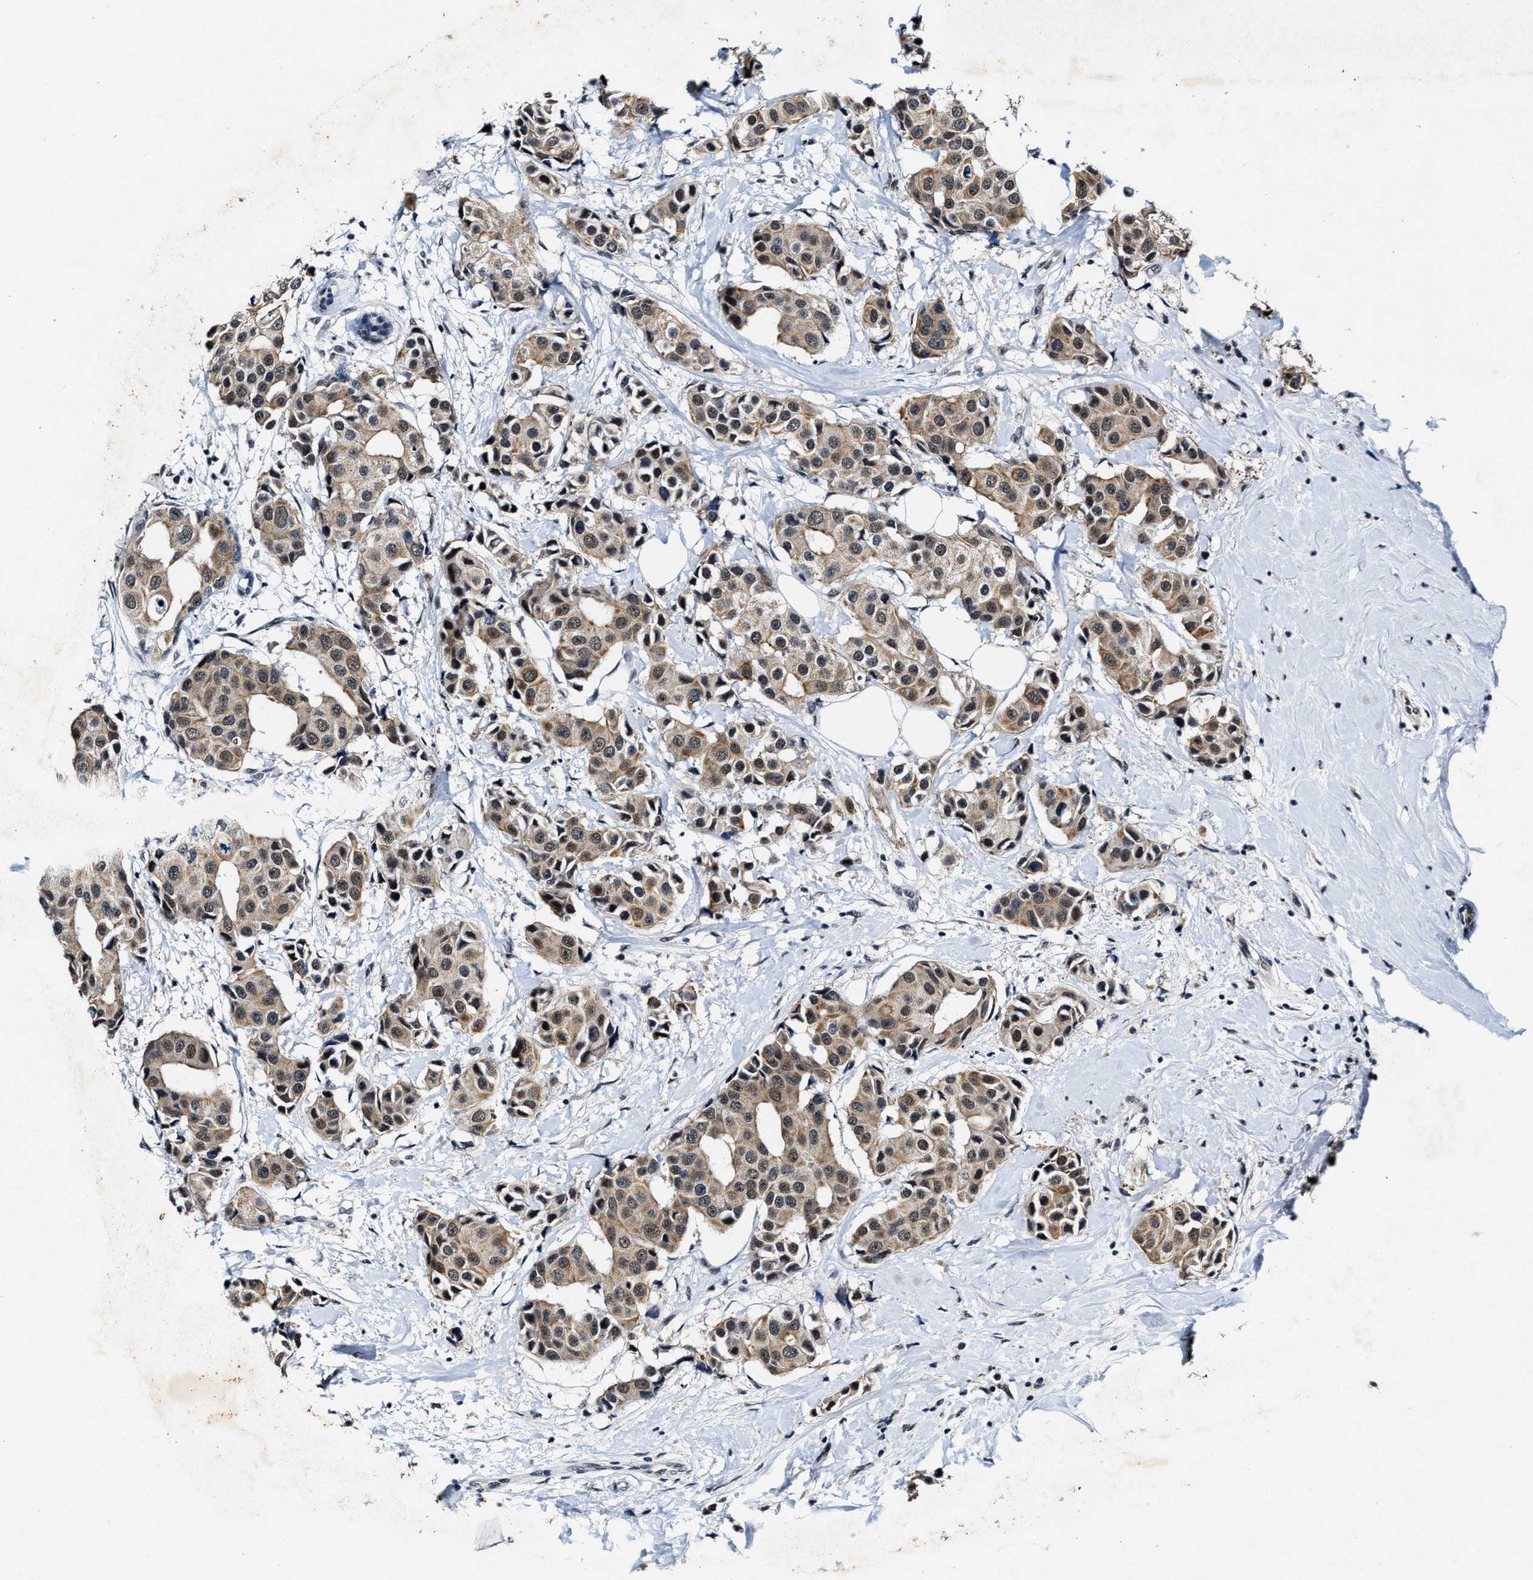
{"staining": {"intensity": "moderate", "quantity": ">75%", "location": "cytoplasmic/membranous,nuclear"}, "tissue": "breast cancer", "cell_type": "Tumor cells", "image_type": "cancer", "snomed": [{"axis": "morphology", "description": "Normal tissue, NOS"}, {"axis": "morphology", "description": "Duct carcinoma"}, {"axis": "topography", "description": "Breast"}], "caption": "IHC of breast cancer displays medium levels of moderate cytoplasmic/membranous and nuclear positivity in about >75% of tumor cells.", "gene": "INIP", "patient": {"sex": "female", "age": 39}}